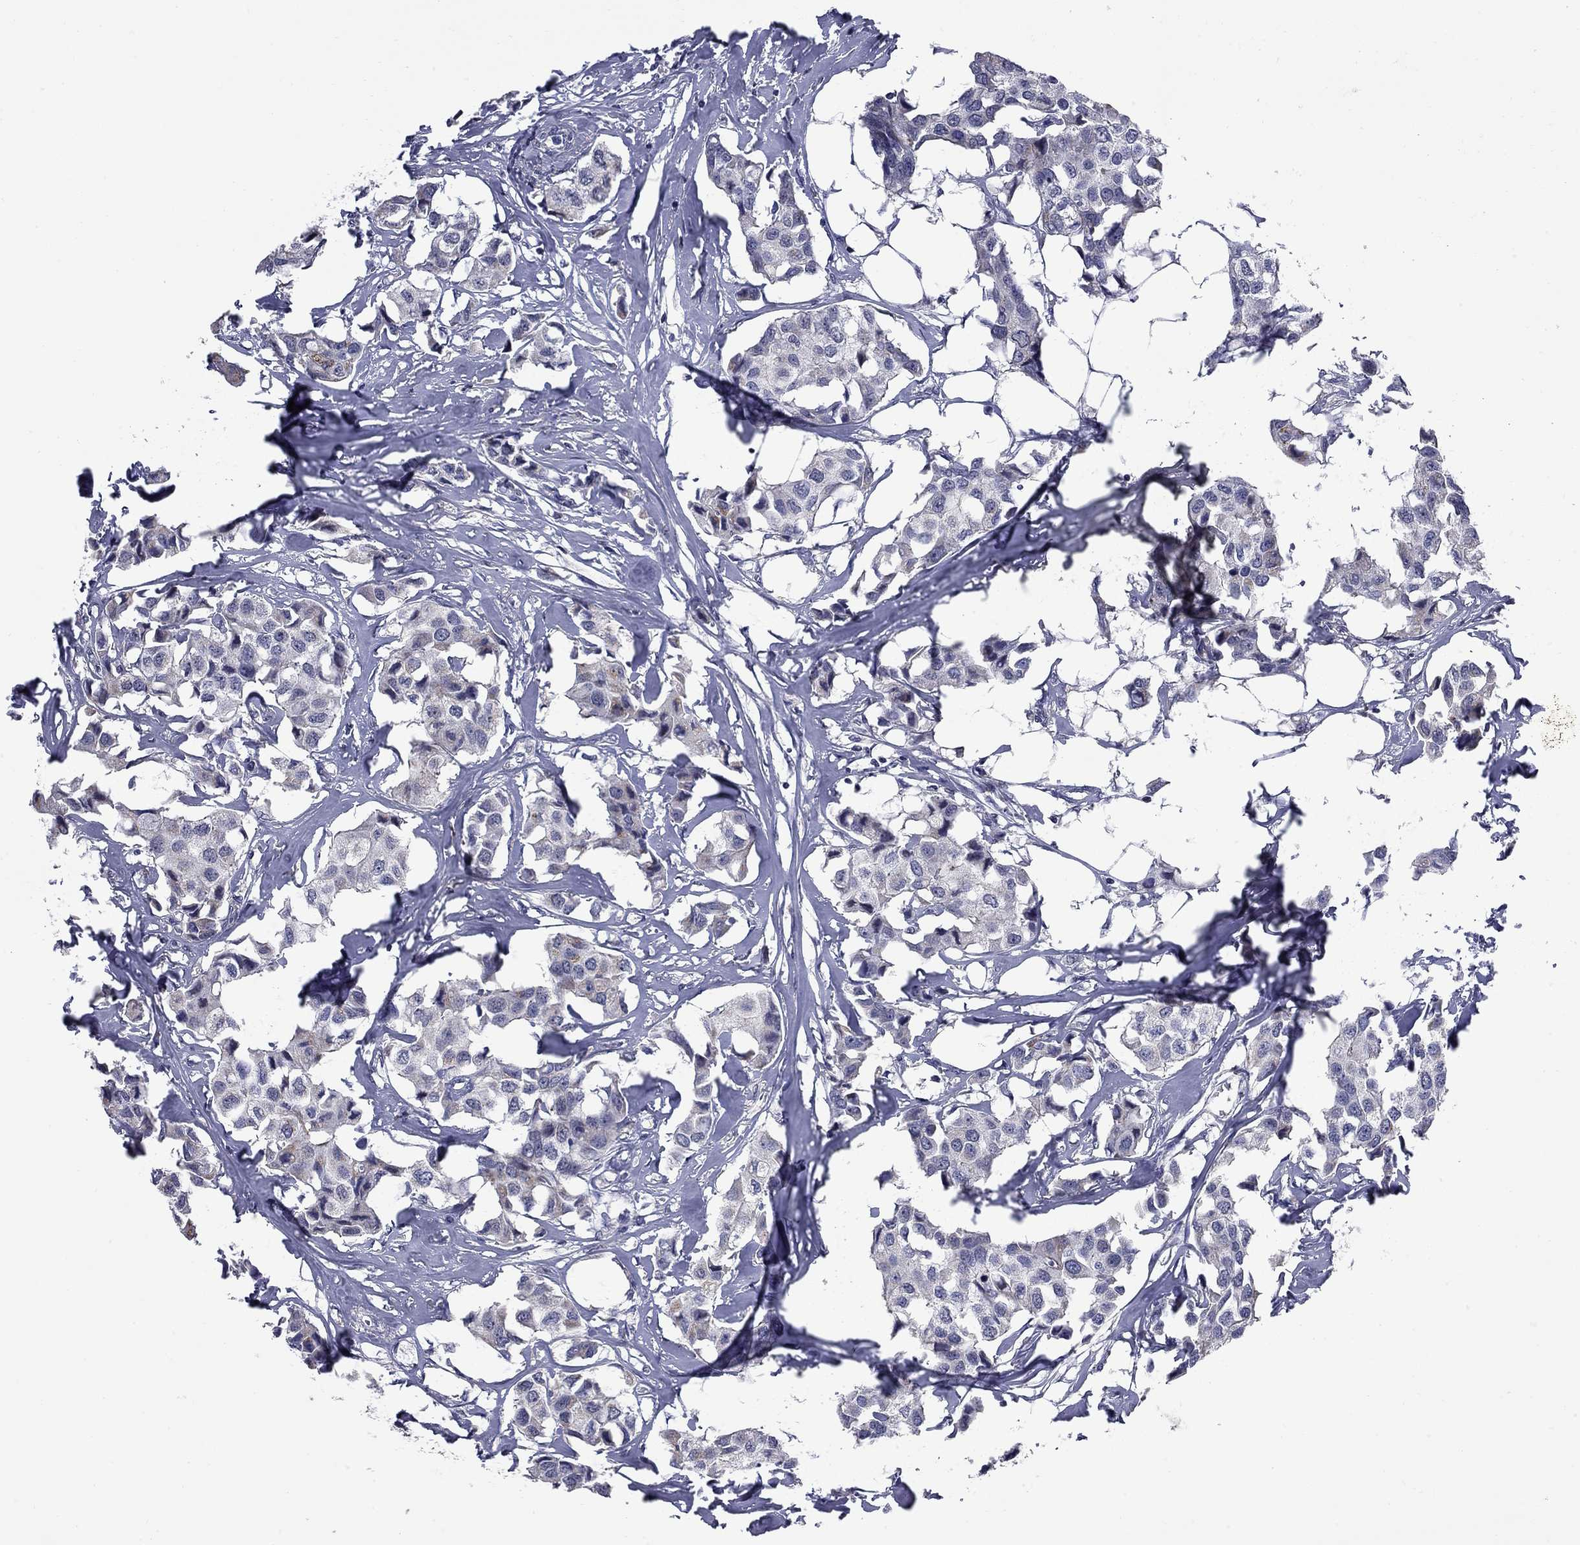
{"staining": {"intensity": "weak", "quantity": "<25%", "location": "cytoplasmic/membranous"}, "tissue": "breast cancer", "cell_type": "Tumor cells", "image_type": "cancer", "snomed": [{"axis": "morphology", "description": "Duct carcinoma"}, {"axis": "topography", "description": "Breast"}], "caption": "IHC photomicrograph of breast cancer (infiltrating ductal carcinoma) stained for a protein (brown), which reveals no positivity in tumor cells.", "gene": "HTR4", "patient": {"sex": "female", "age": 80}}